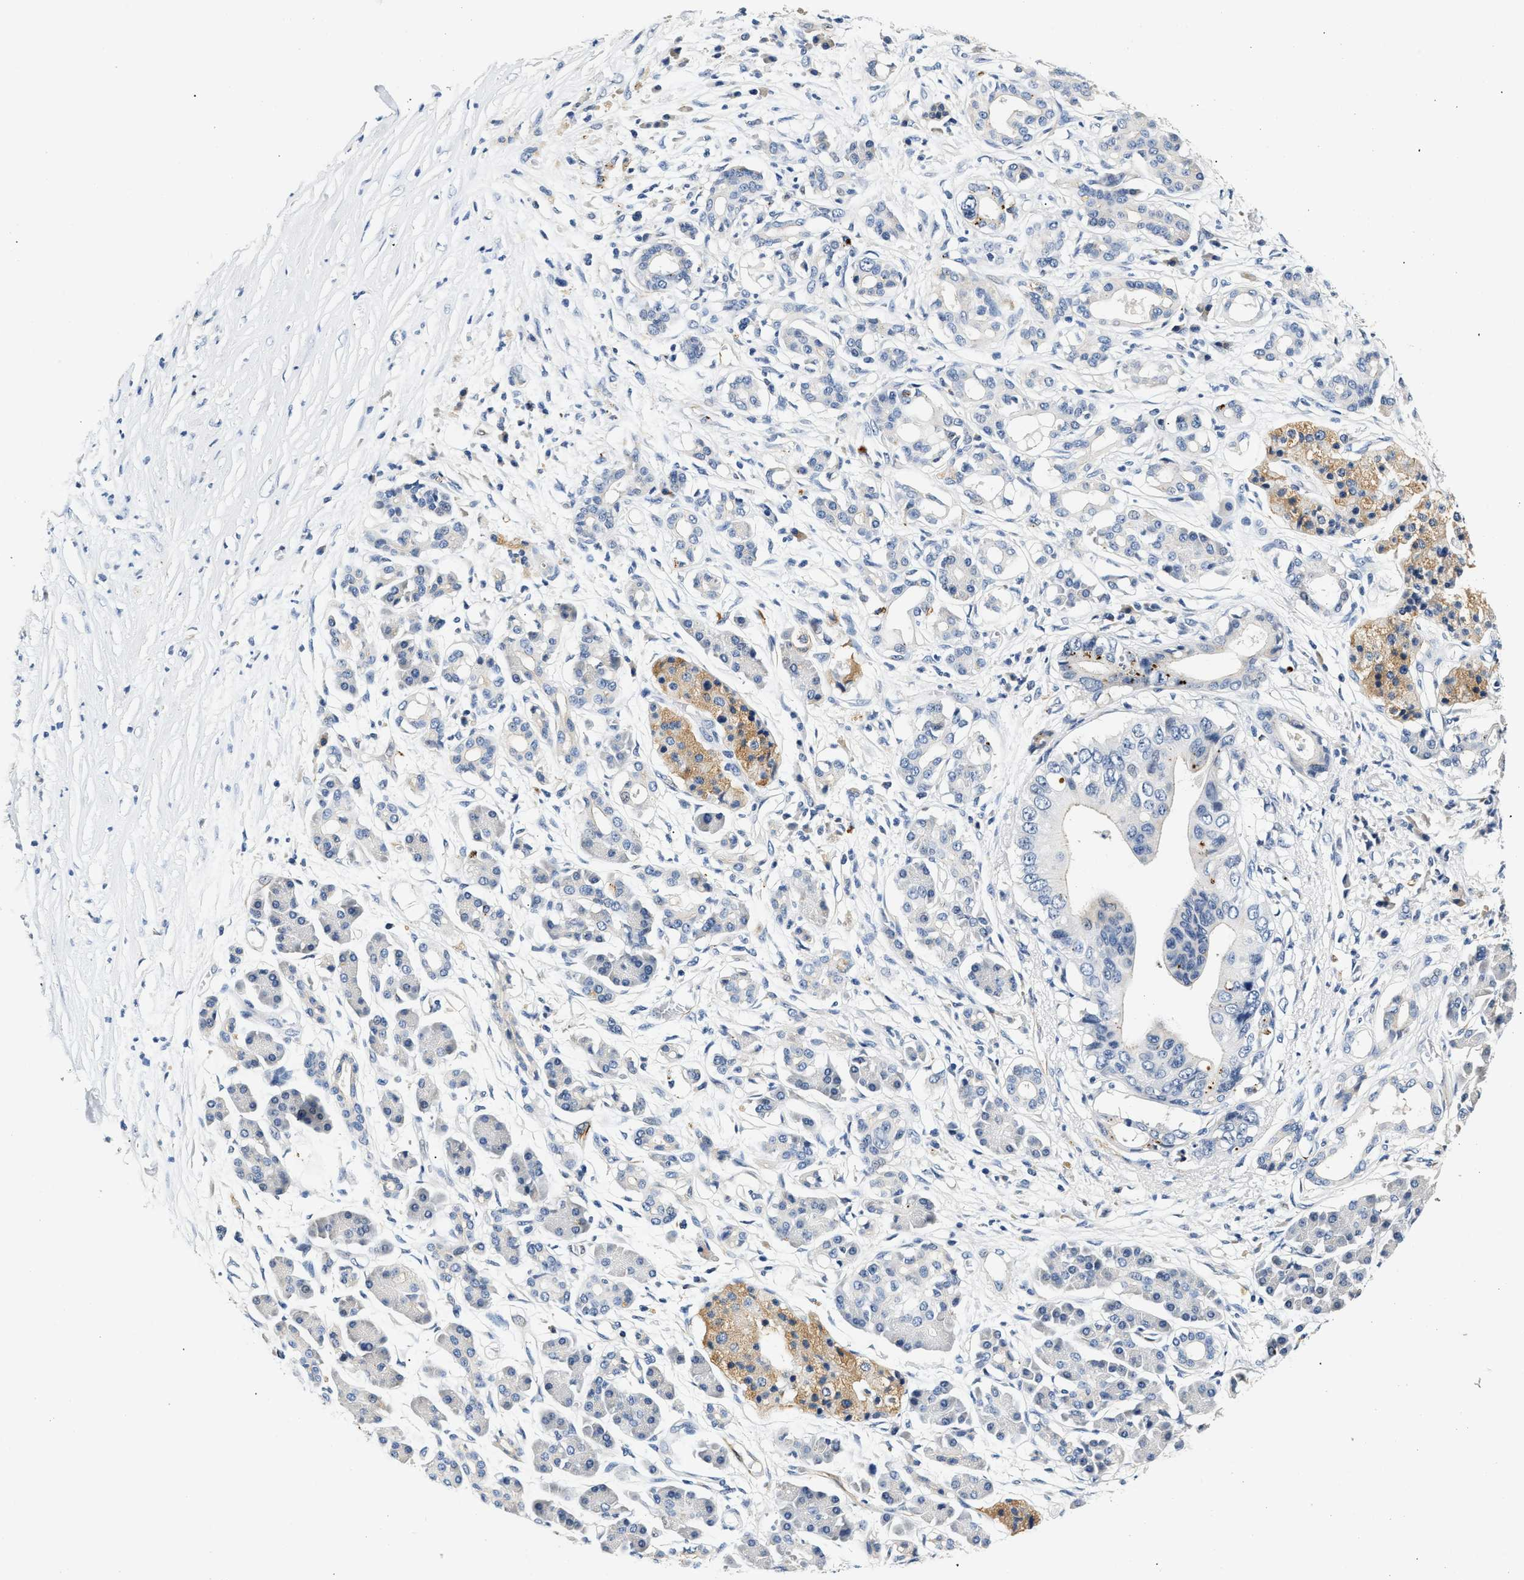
{"staining": {"intensity": "negative", "quantity": "none", "location": "none"}, "tissue": "pancreatic cancer", "cell_type": "Tumor cells", "image_type": "cancer", "snomed": [{"axis": "morphology", "description": "Adenocarcinoma, NOS"}, {"axis": "topography", "description": "Pancreas"}], "caption": "An IHC image of pancreatic cancer is shown. There is no staining in tumor cells of pancreatic cancer.", "gene": "MED22", "patient": {"sex": "male", "age": 77}}